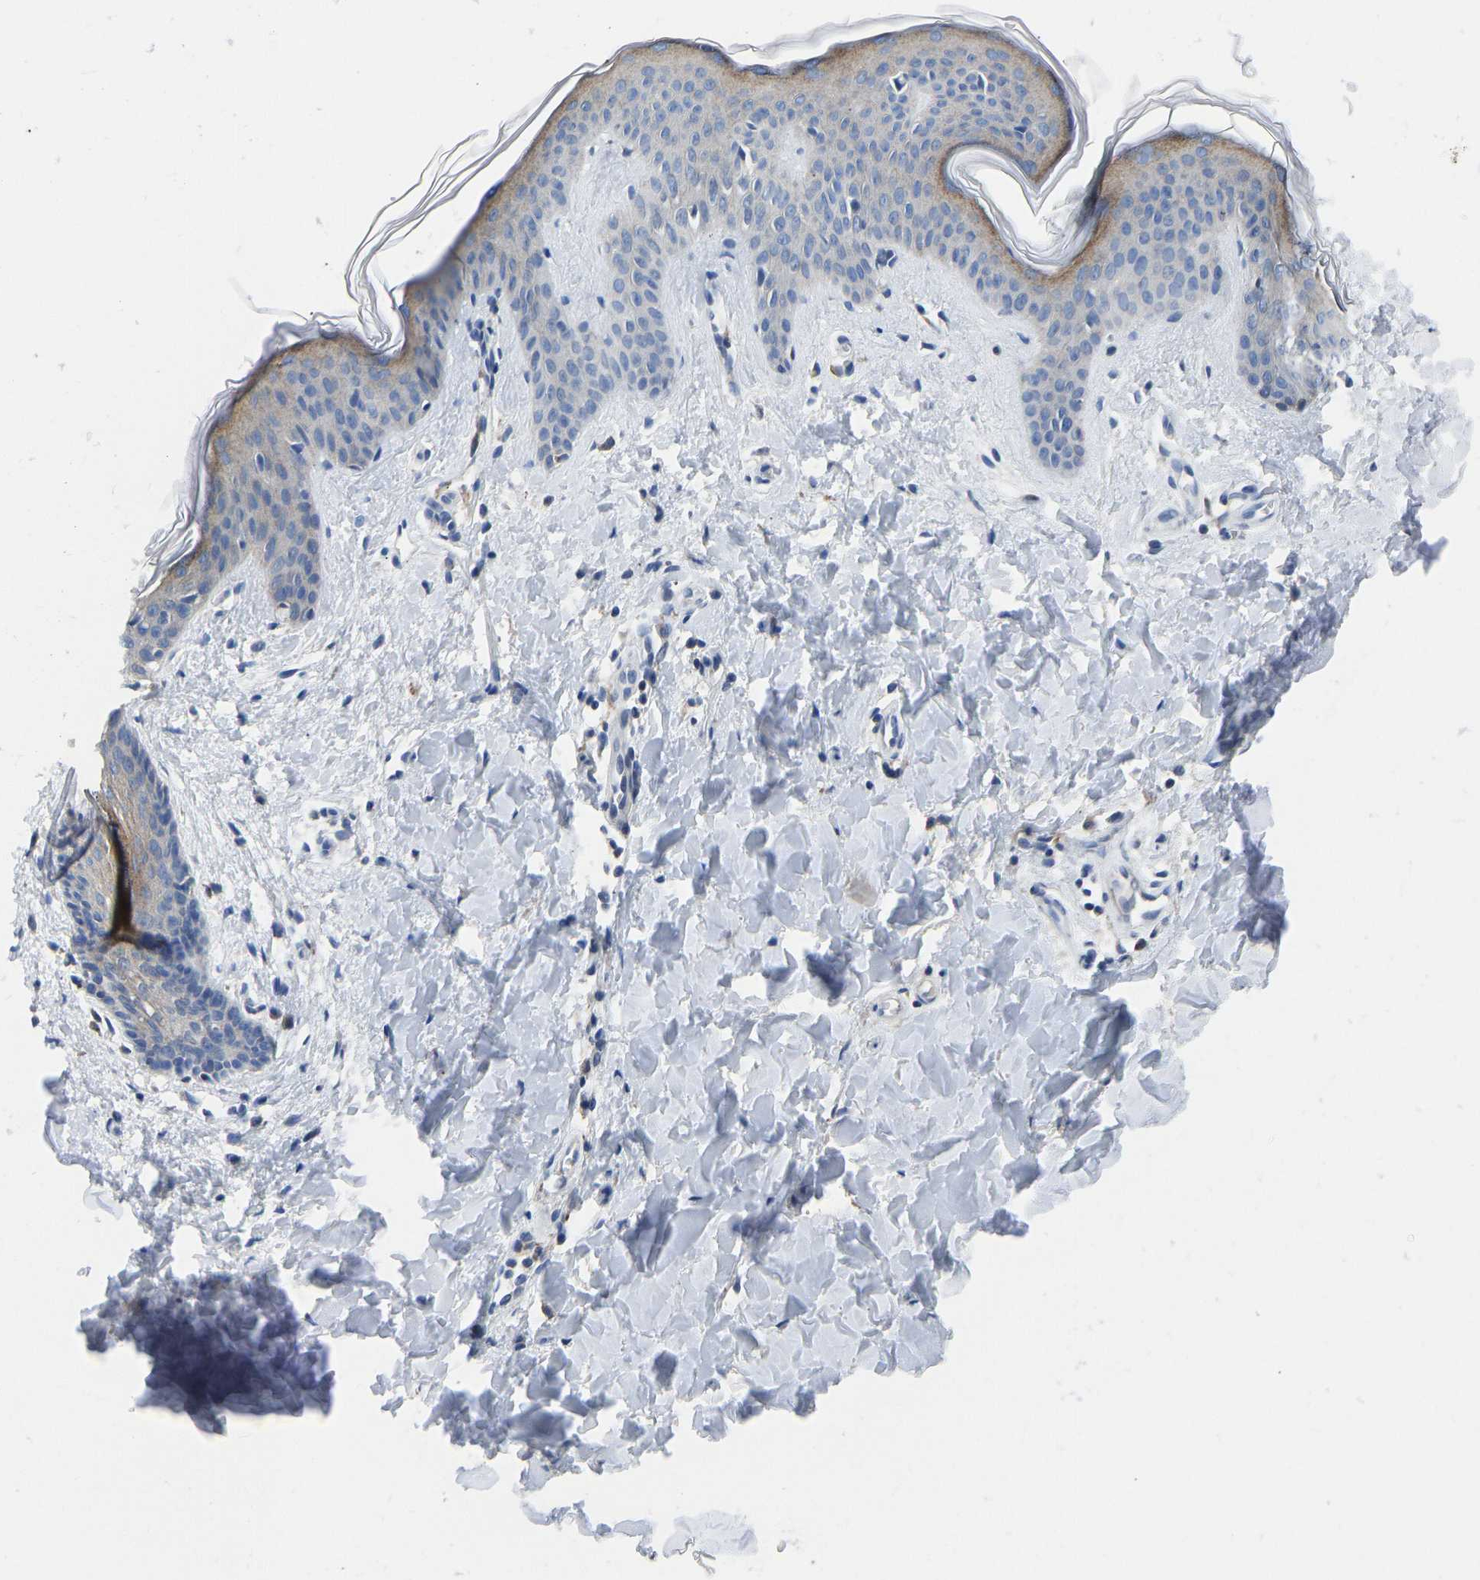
{"staining": {"intensity": "negative", "quantity": "none", "location": "none"}, "tissue": "skin", "cell_type": "Fibroblasts", "image_type": "normal", "snomed": [{"axis": "morphology", "description": "Normal tissue, NOS"}, {"axis": "topography", "description": "Skin"}], "caption": "Fibroblasts are negative for protein expression in benign human skin. Brightfield microscopy of immunohistochemistry stained with DAB (3,3'-diaminobenzidine) (brown) and hematoxylin (blue), captured at high magnification.", "gene": "ATP6V1E1", "patient": {"sex": "female", "age": 17}}